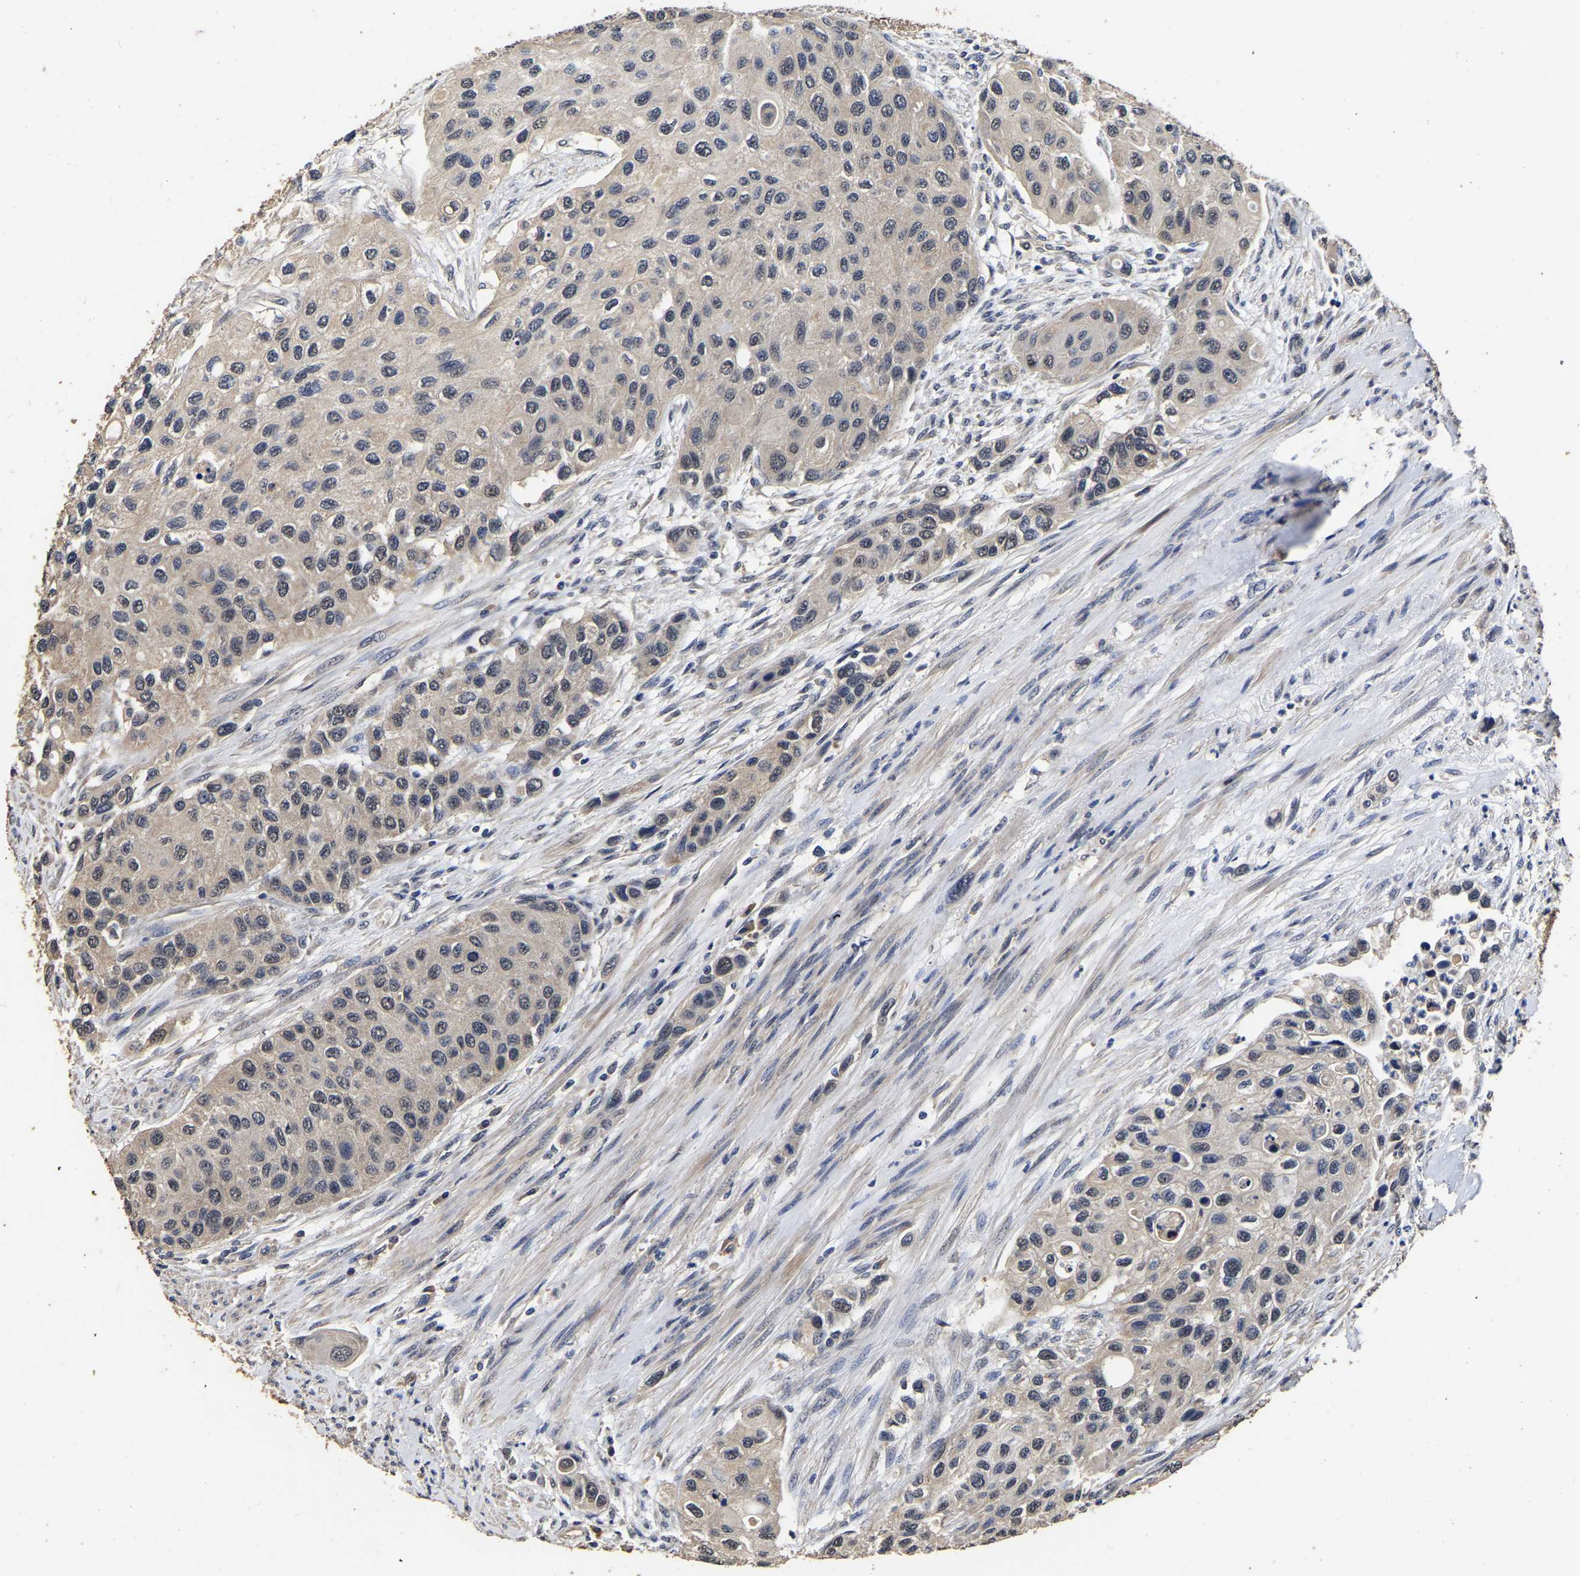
{"staining": {"intensity": "negative", "quantity": "none", "location": "none"}, "tissue": "urothelial cancer", "cell_type": "Tumor cells", "image_type": "cancer", "snomed": [{"axis": "morphology", "description": "Urothelial carcinoma, High grade"}, {"axis": "topography", "description": "Urinary bladder"}], "caption": "Immunohistochemistry photomicrograph of urothelial cancer stained for a protein (brown), which demonstrates no staining in tumor cells.", "gene": "STK32C", "patient": {"sex": "female", "age": 56}}